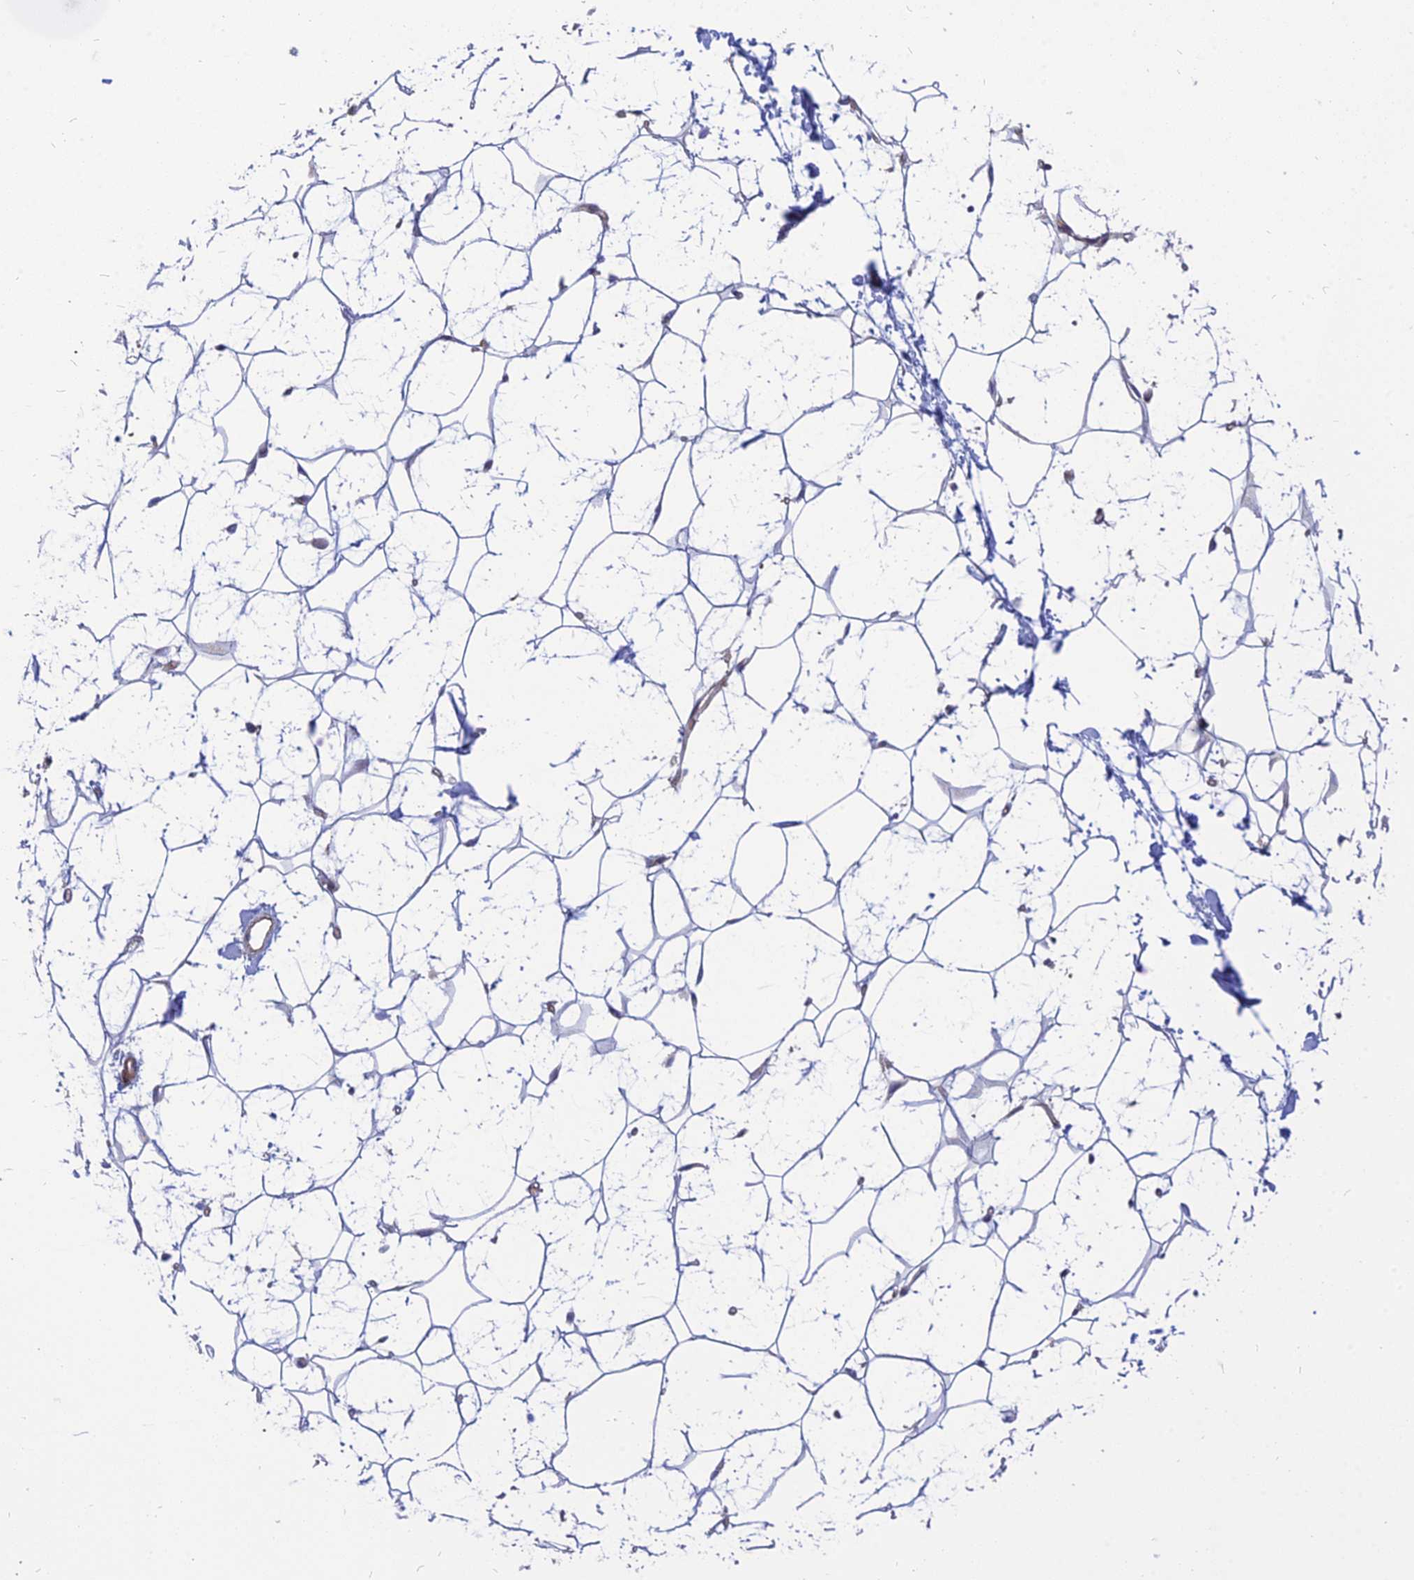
{"staining": {"intensity": "weak", "quantity": ">75%", "location": "cytoplasmic/membranous"}, "tissue": "soft tissue", "cell_type": "Fibroblasts", "image_type": "normal", "snomed": [{"axis": "morphology", "description": "Normal tissue, NOS"}, {"axis": "topography", "description": "Breast"}], "caption": "Protein staining shows weak cytoplasmic/membranous positivity in about >75% of fibroblasts in unremarkable soft tissue. (Stains: DAB in brown, nuclei in blue, Microscopy: brightfield microscopy at high magnification).", "gene": "PHKA2", "patient": {"sex": "female", "age": 26}}